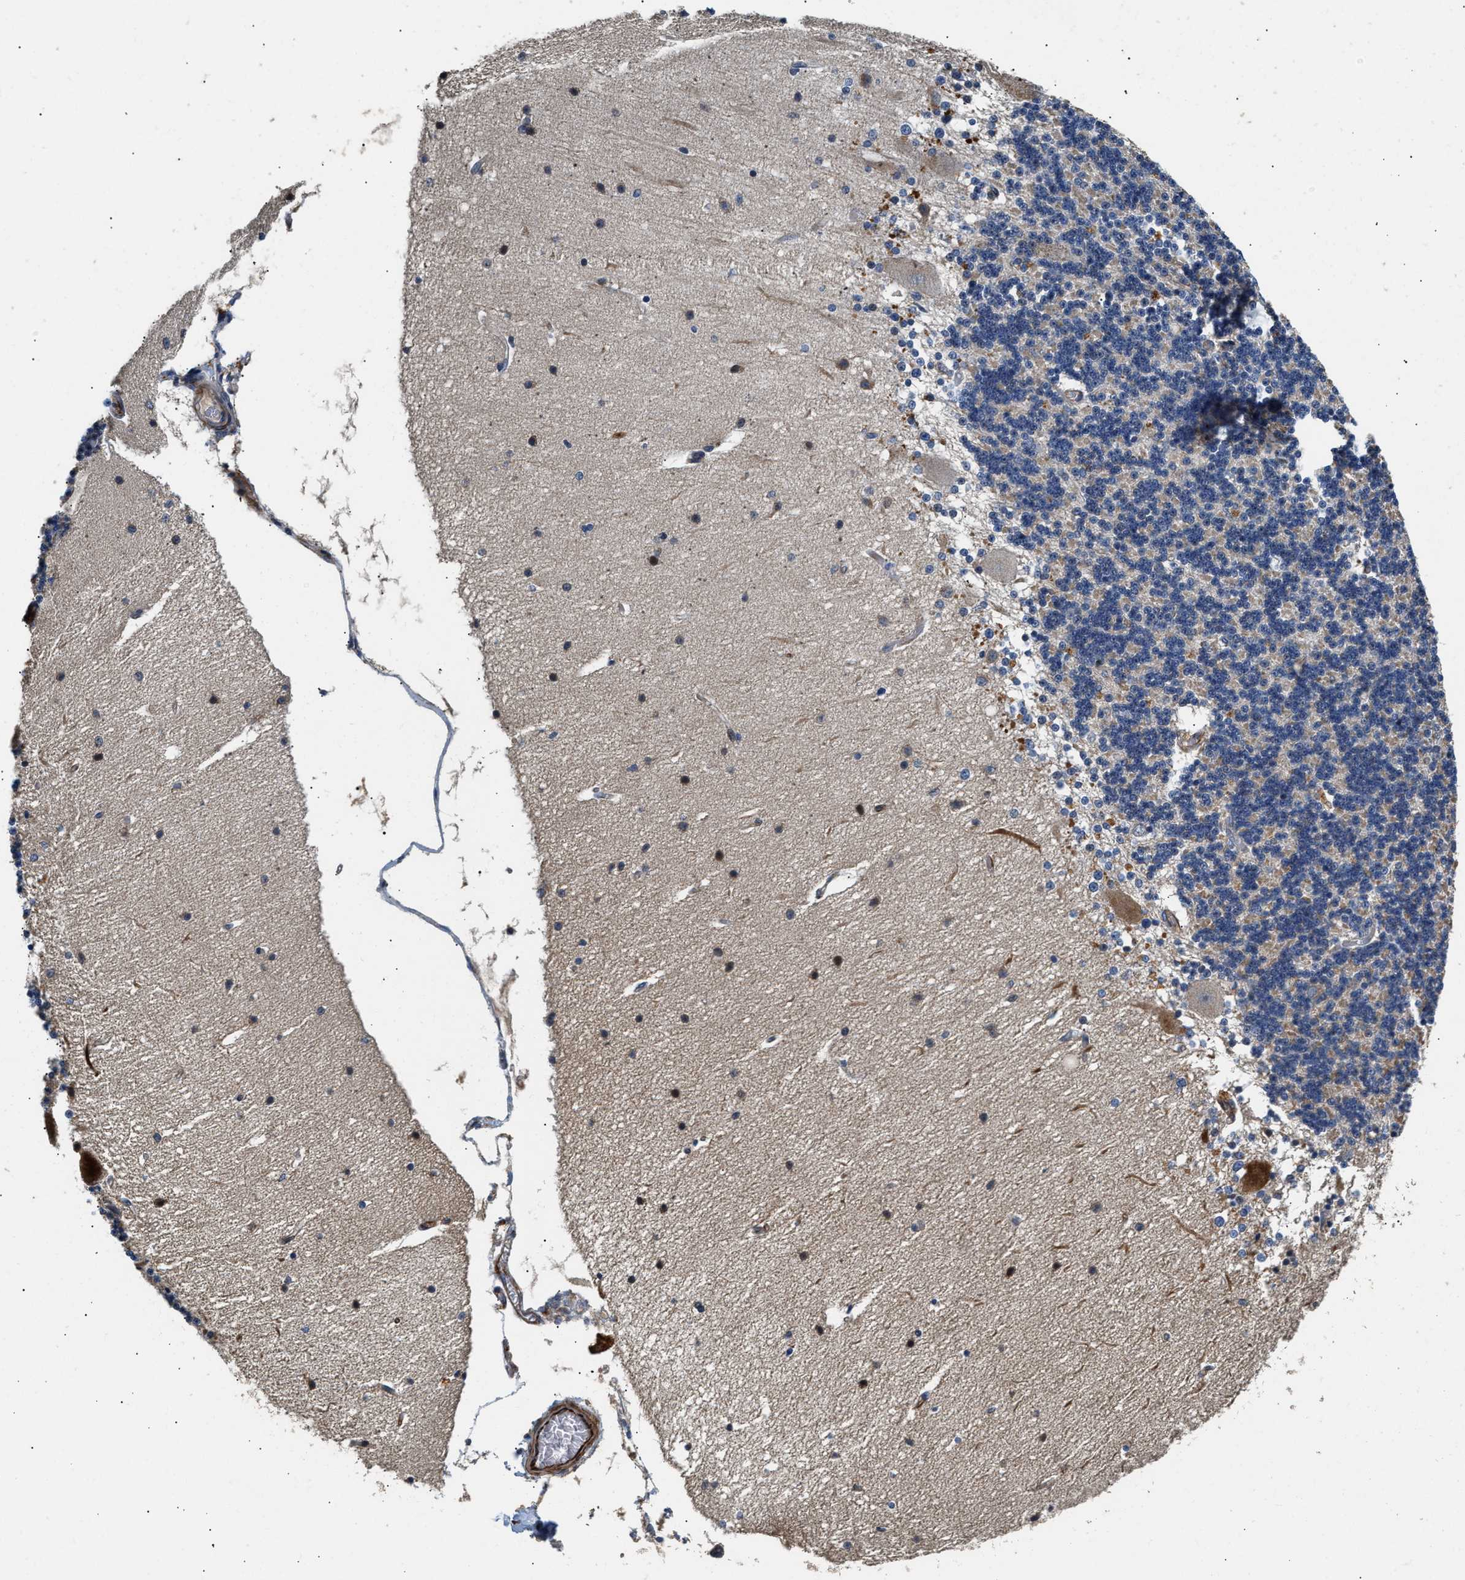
{"staining": {"intensity": "negative", "quantity": "none", "location": "none"}, "tissue": "cerebellum", "cell_type": "Cells in granular layer", "image_type": "normal", "snomed": [{"axis": "morphology", "description": "Normal tissue, NOS"}, {"axis": "topography", "description": "Cerebellum"}], "caption": "The micrograph demonstrates no significant expression in cells in granular layer of cerebellum.", "gene": "IL17RC", "patient": {"sex": "female", "age": 54}}